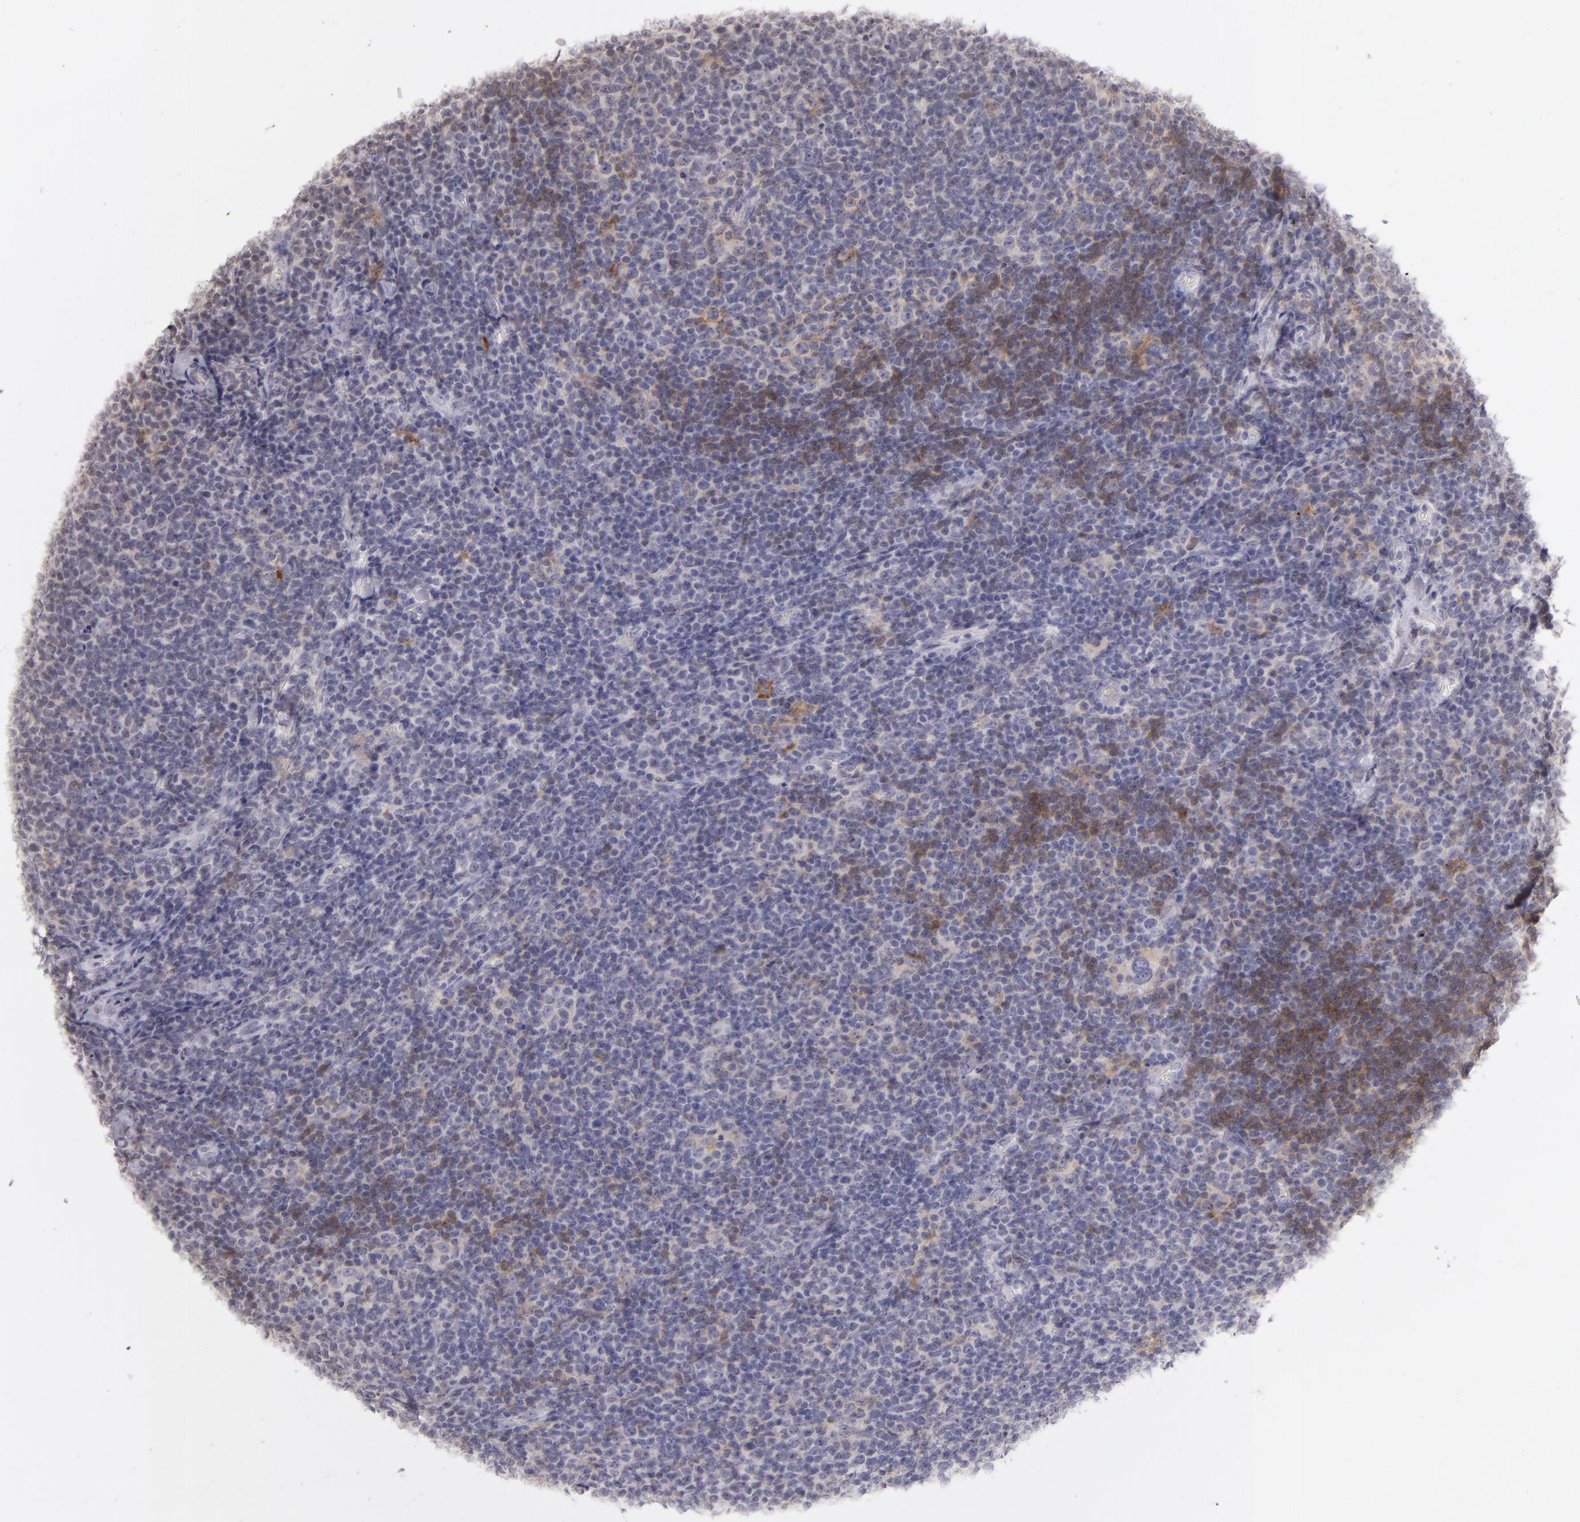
{"staining": {"intensity": "weak", "quantity": "25%-75%", "location": "cytoplasmic/membranous"}, "tissue": "lymphoma", "cell_type": "Tumor cells", "image_type": "cancer", "snomed": [{"axis": "morphology", "description": "Malignant lymphoma, non-Hodgkin's type, Low grade"}, {"axis": "topography", "description": "Lymph node"}], "caption": "Protein expression analysis of low-grade malignant lymphoma, non-Hodgkin's type reveals weak cytoplasmic/membranous expression in about 25%-75% of tumor cells.", "gene": "CD40", "patient": {"sex": "male", "age": 74}}